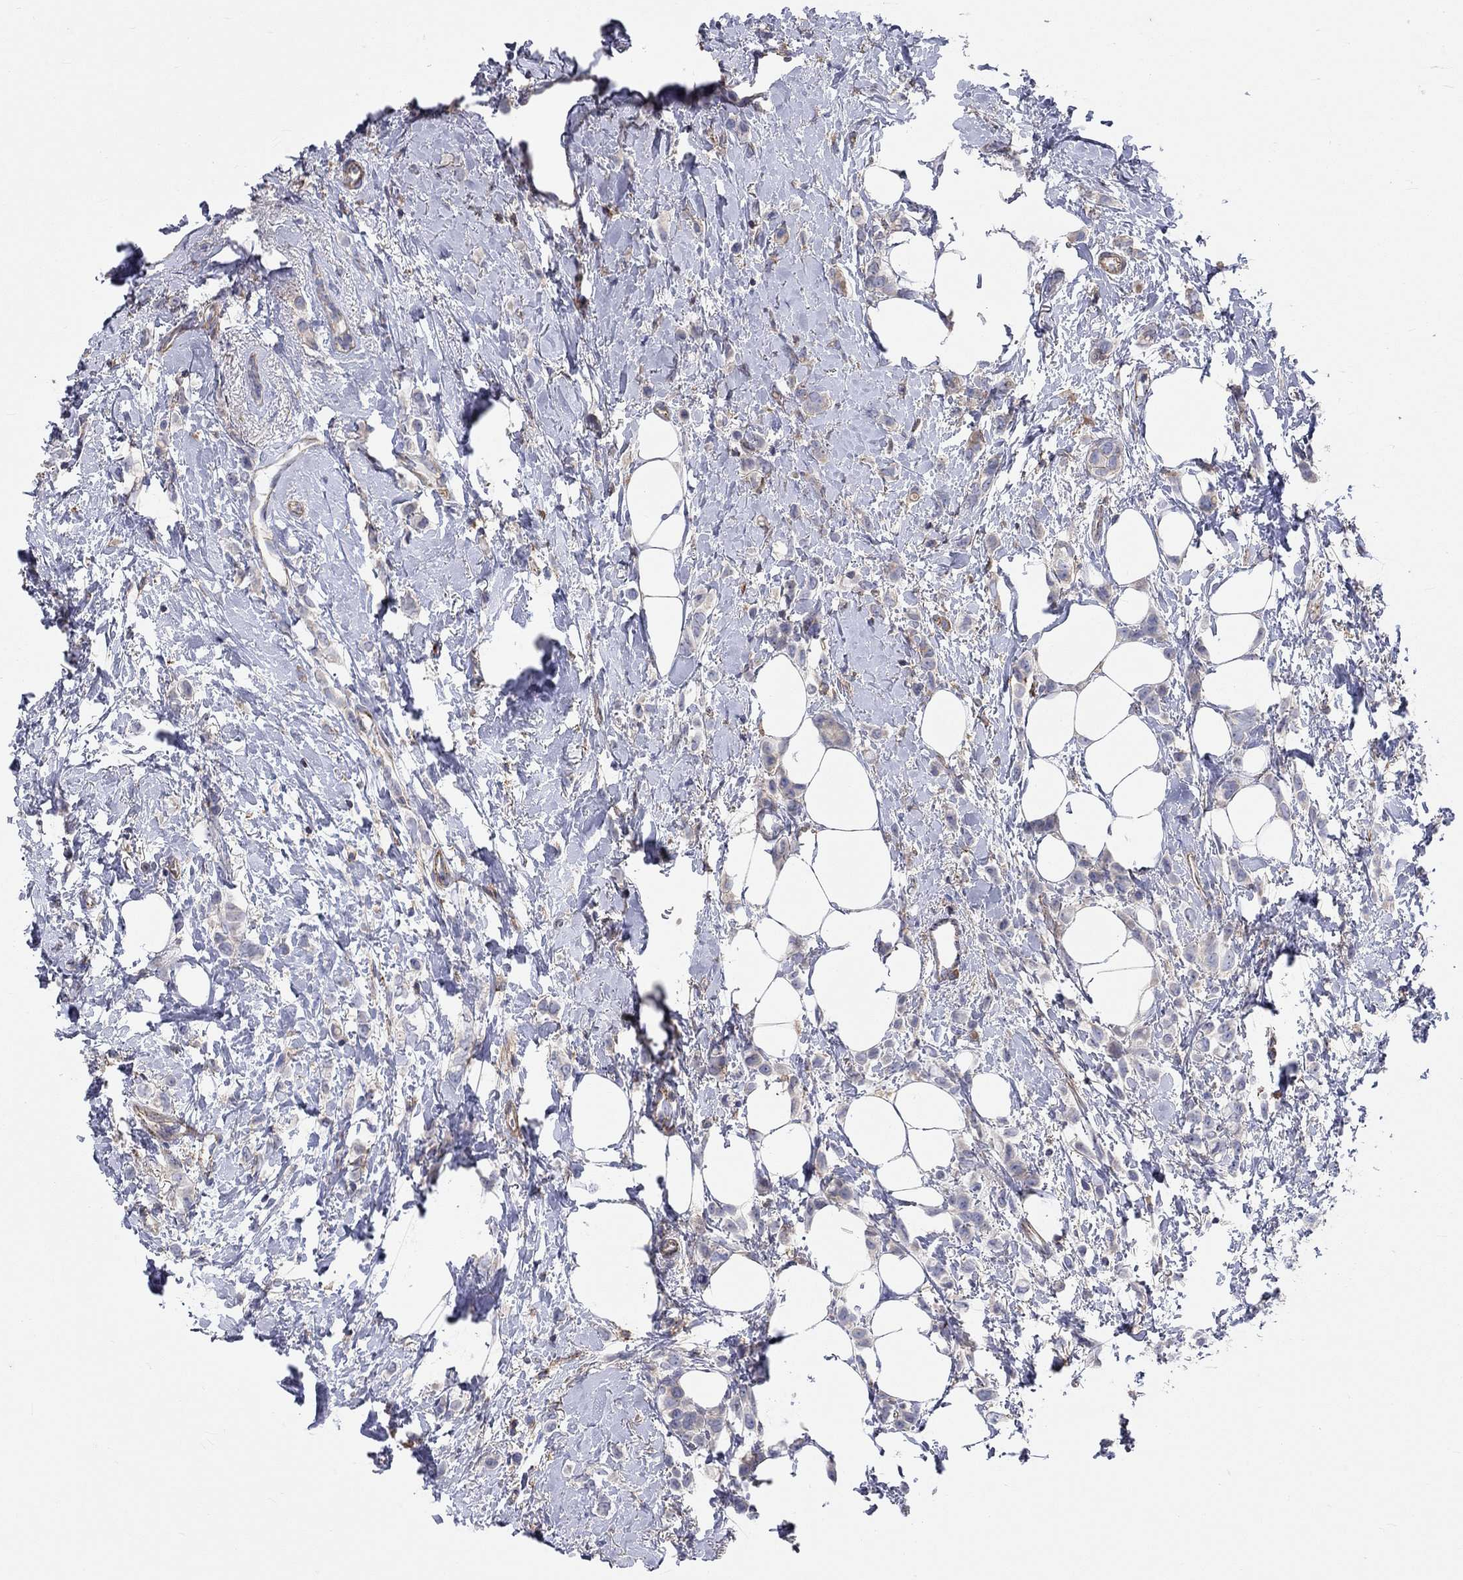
{"staining": {"intensity": "weak", "quantity": "<25%", "location": "cytoplasmic/membranous"}, "tissue": "breast cancer", "cell_type": "Tumor cells", "image_type": "cancer", "snomed": [{"axis": "morphology", "description": "Lobular carcinoma"}, {"axis": "topography", "description": "Breast"}], "caption": "High power microscopy micrograph of an immunohistochemistry (IHC) photomicrograph of breast cancer (lobular carcinoma), revealing no significant positivity in tumor cells.", "gene": "PCDHGA10", "patient": {"sex": "female", "age": 66}}